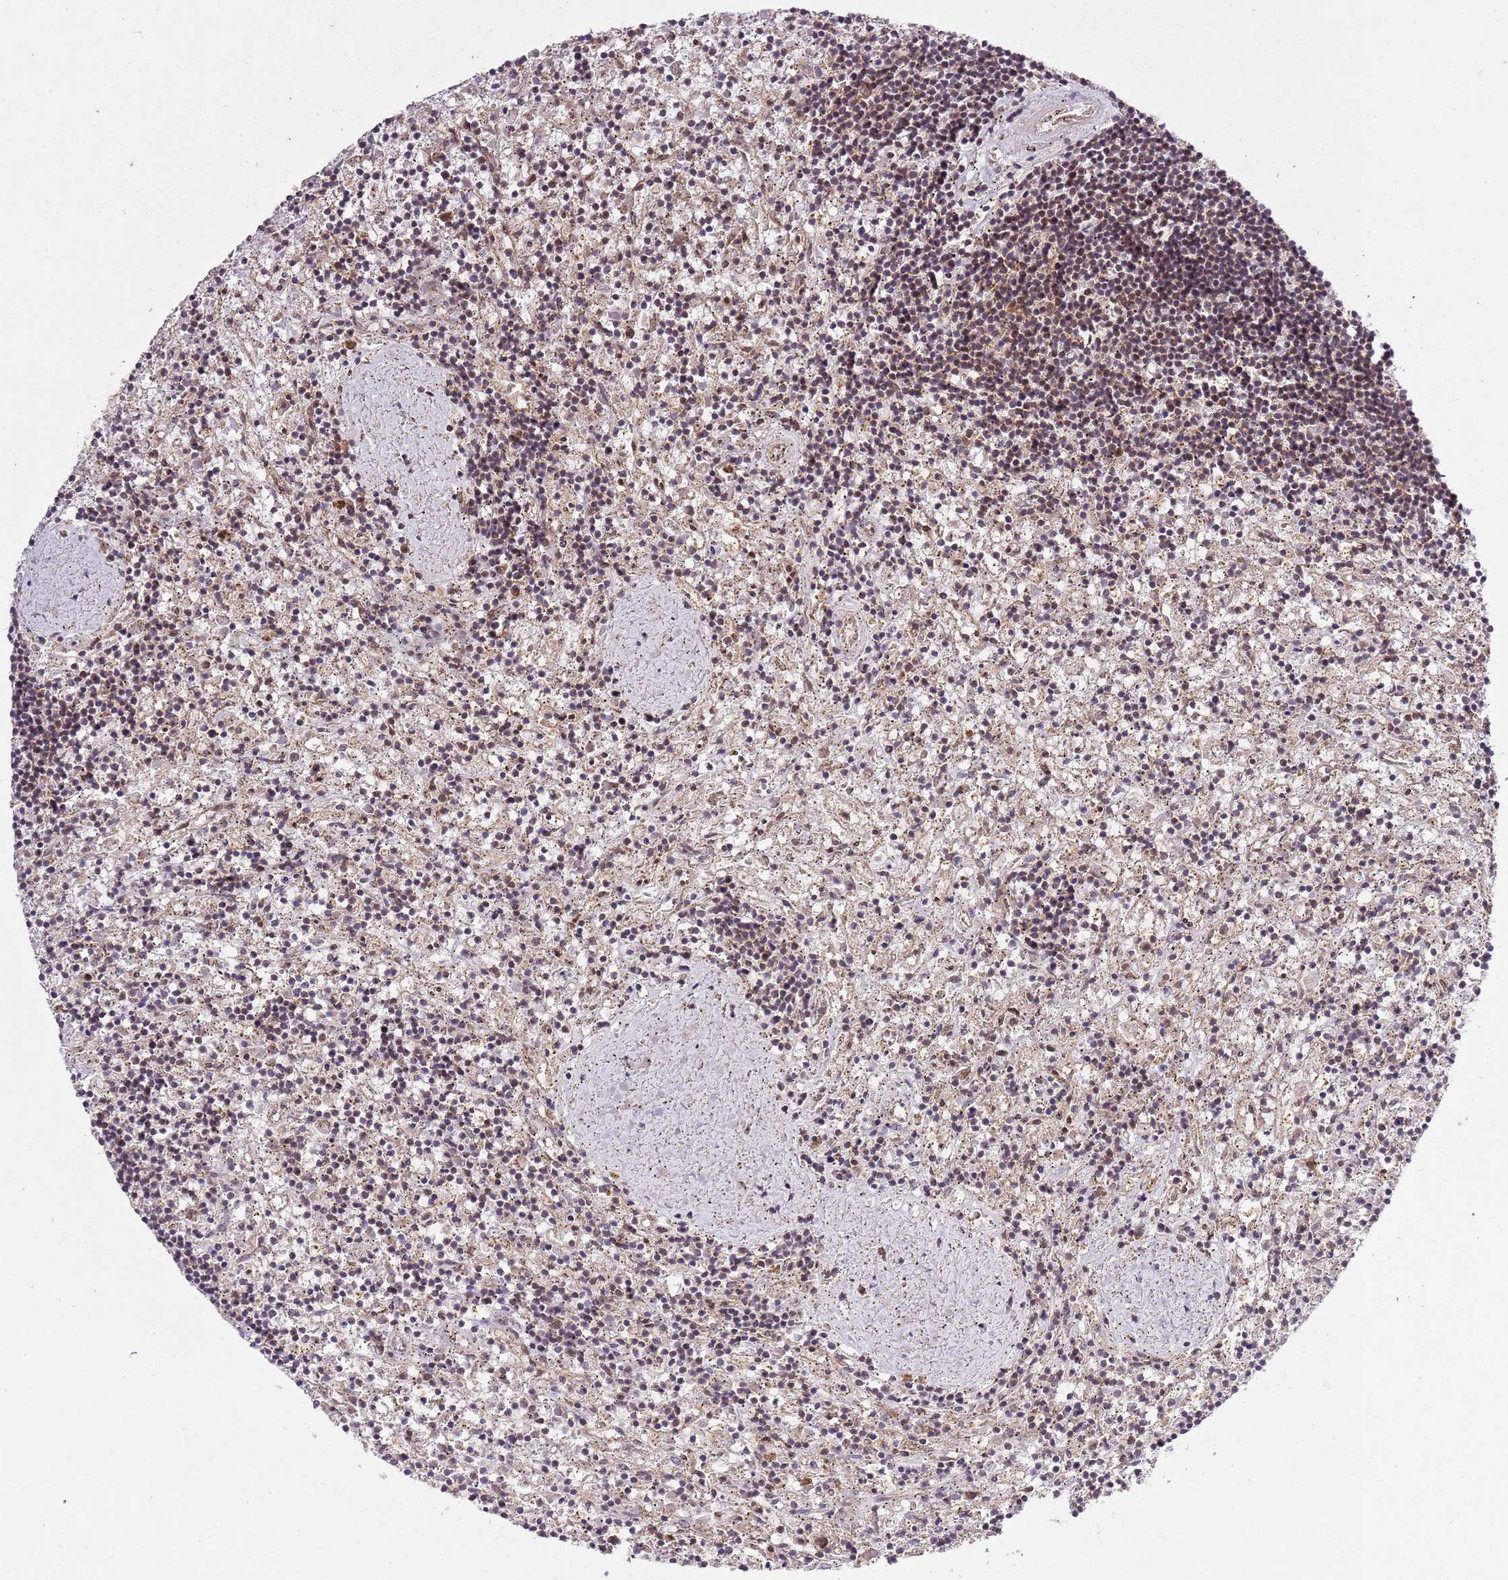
{"staining": {"intensity": "weak", "quantity": "<25%", "location": "cytoplasmic/membranous"}, "tissue": "lymphoma", "cell_type": "Tumor cells", "image_type": "cancer", "snomed": [{"axis": "morphology", "description": "Malignant lymphoma, non-Hodgkin's type, Low grade"}, {"axis": "topography", "description": "Spleen"}], "caption": "A high-resolution photomicrograph shows IHC staining of low-grade malignant lymphoma, non-Hodgkin's type, which displays no significant expression in tumor cells.", "gene": "MFNG", "patient": {"sex": "male", "age": 76}}